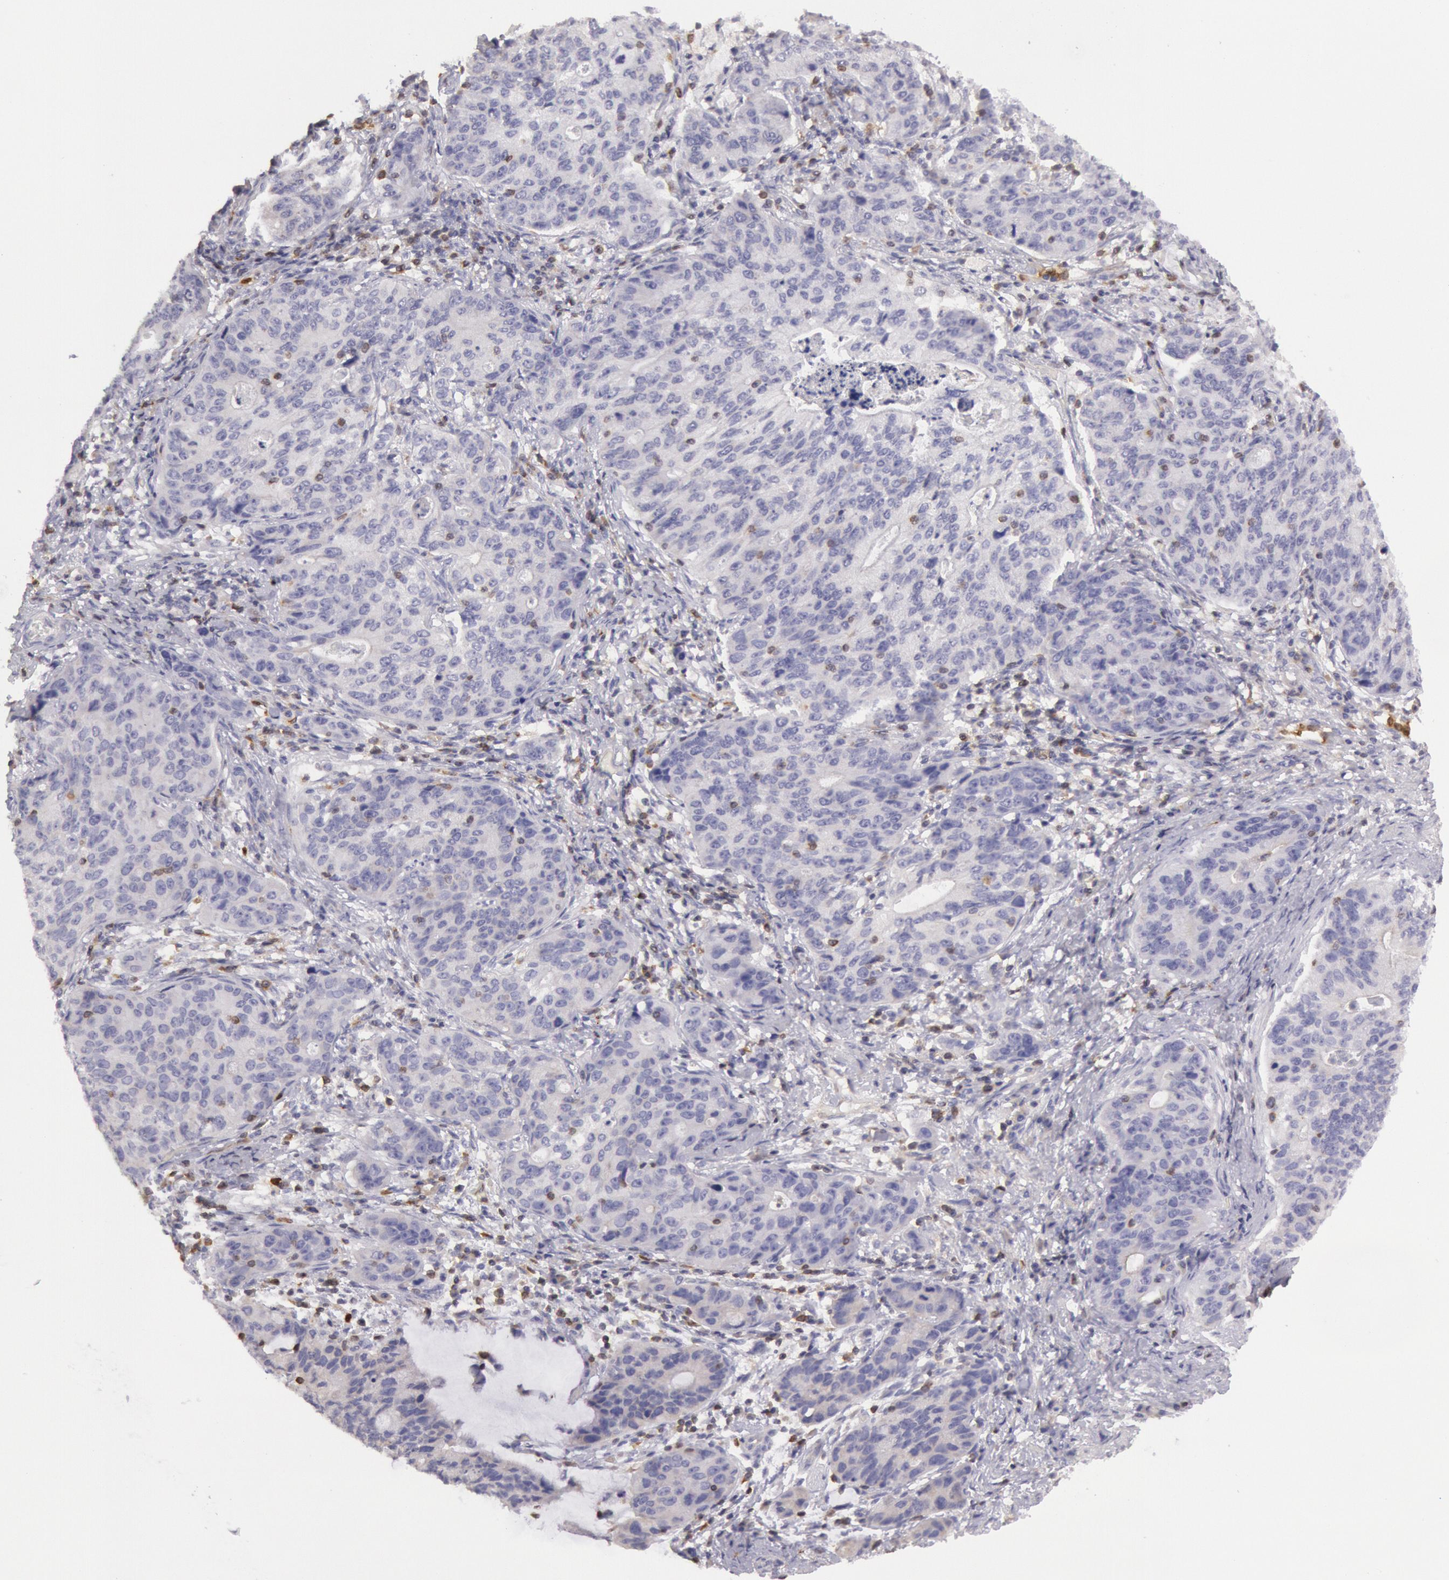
{"staining": {"intensity": "negative", "quantity": "none", "location": "none"}, "tissue": "stomach cancer", "cell_type": "Tumor cells", "image_type": "cancer", "snomed": [{"axis": "morphology", "description": "Adenocarcinoma, NOS"}, {"axis": "topography", "description": "Esophagus"}, {"axis": "topography", "description": "Stomach"}], "caption": "Protein analysis of stomach adenocarcinoma exhibits no significant positivity in tumor cells.", "gene": "RAB27A", "patient": {"sex": "male", "age": 74}}